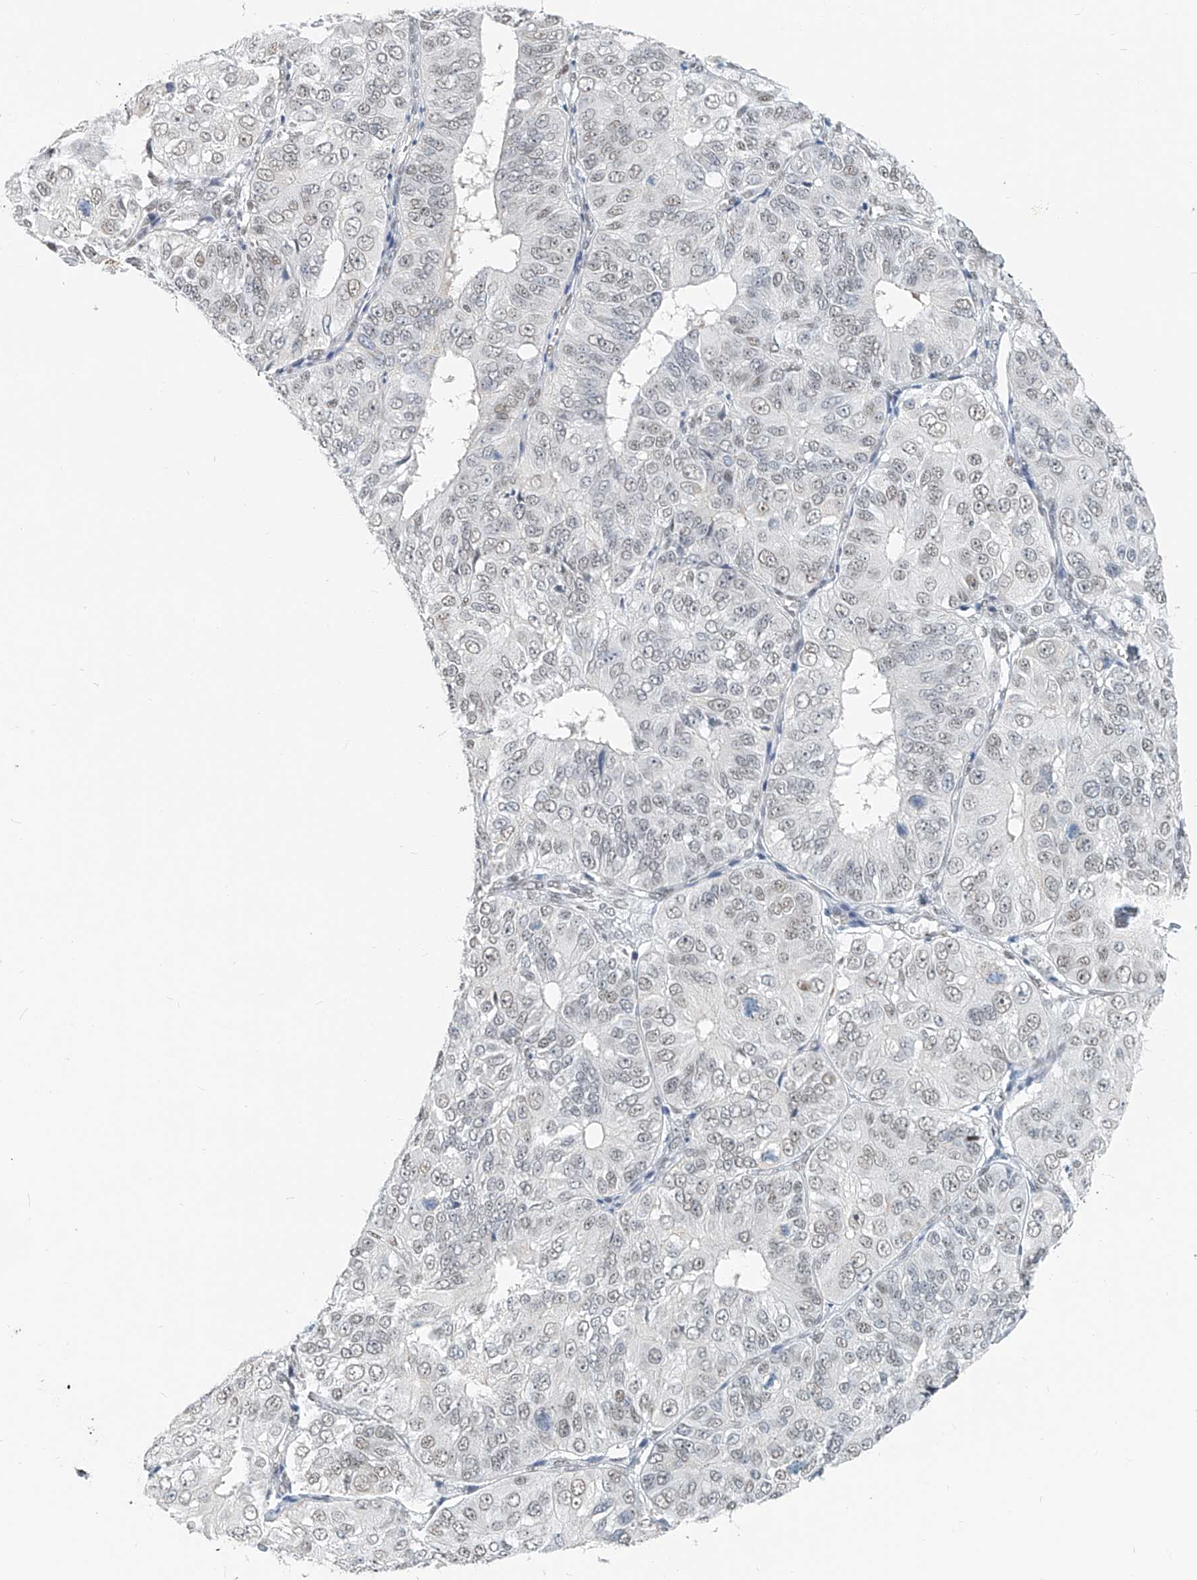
{"staining": {"intensity": "weak", "quantity": "<25%", "location": "nuclear"}, "tissue": "ovarian cancer", "cell_type": "Tumor cells", "image_type": "cancer", "snomed": [{"axis": "morphology", "description": "Carcinoma, endometroid"}, {"axis": "topography", "description": "Ovary"}], "caption": "DAB immunohistochemical staining of human endometroid carcinoma (ovarian) displays no significant expression in tumor cells.", "gene": "SASH1", "patient": {"sex": "female", "age": 51}}